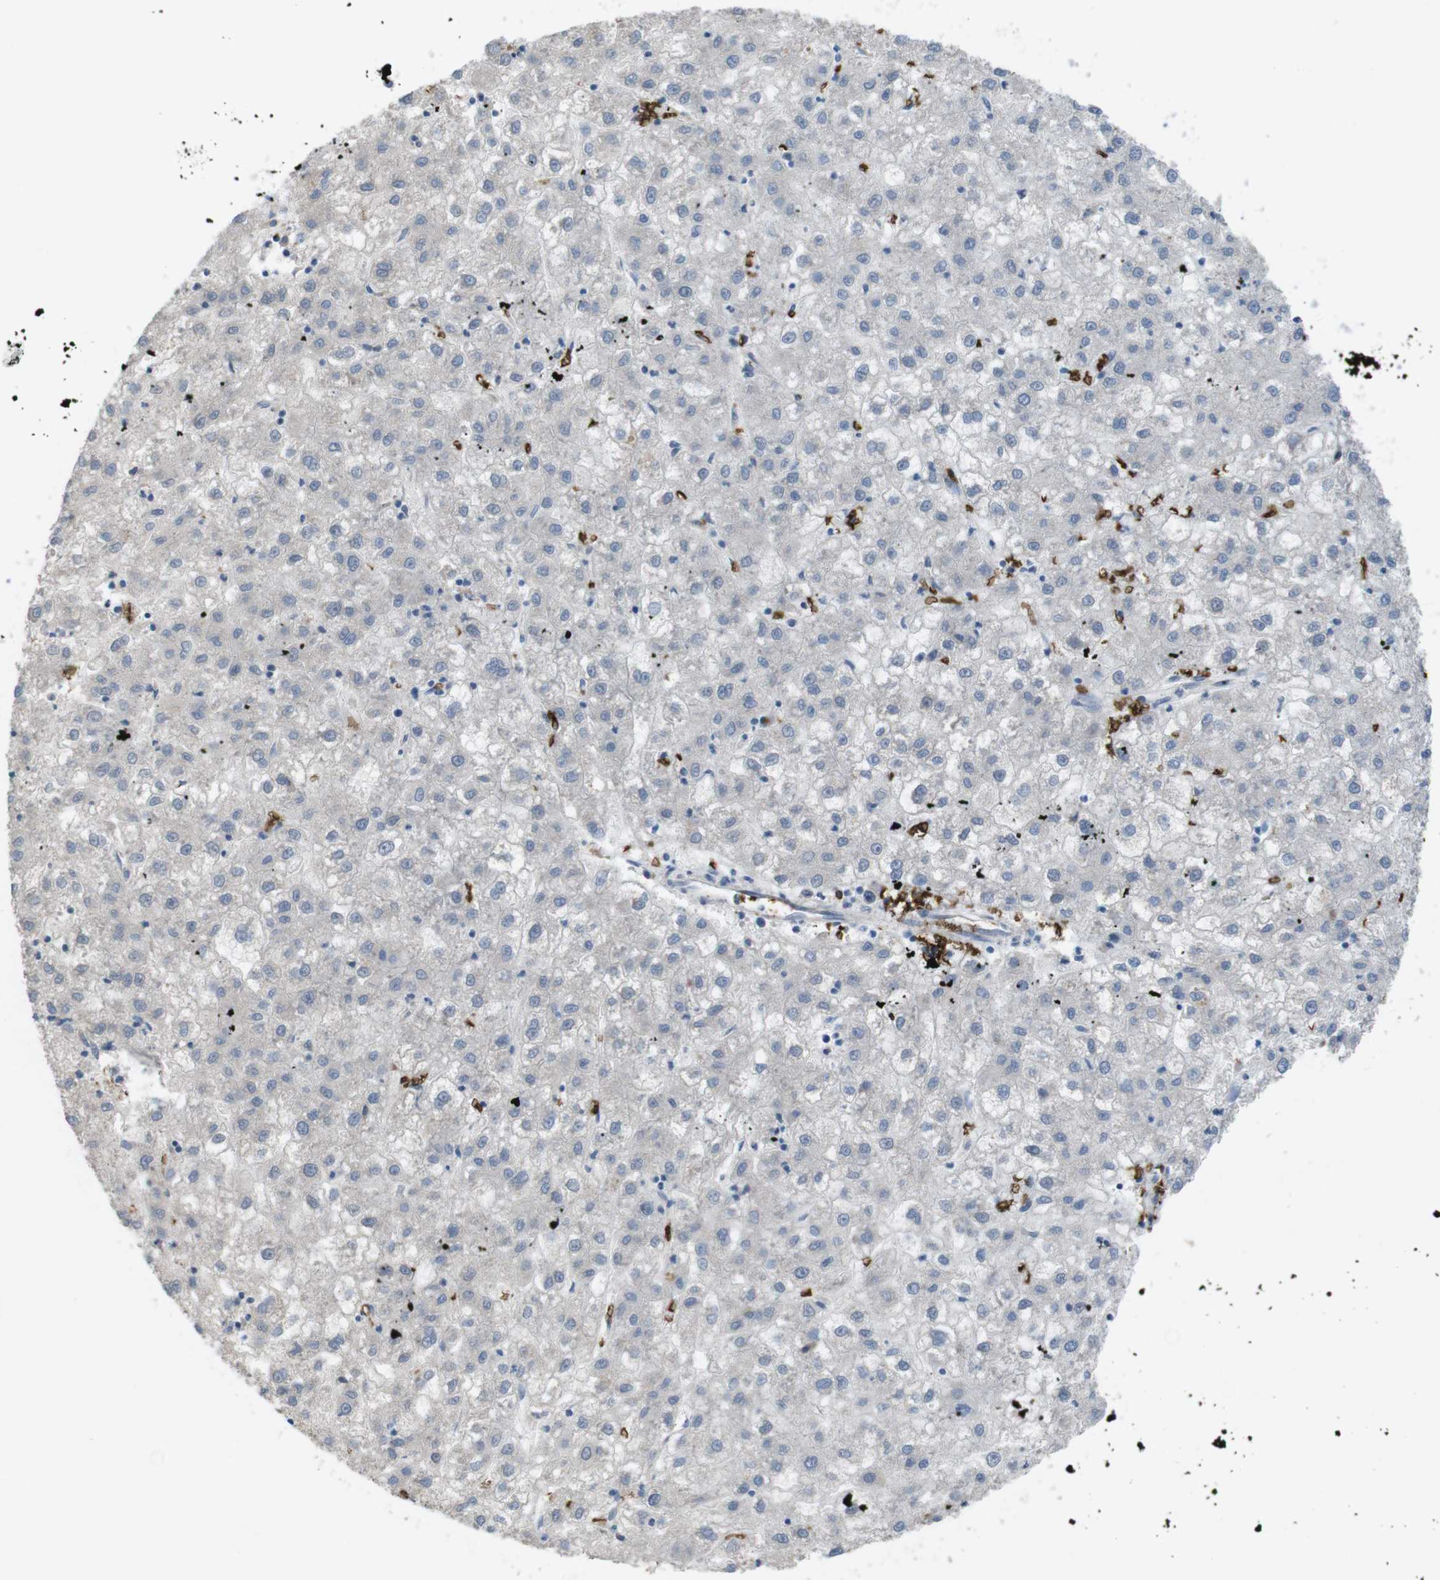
{"staining": {"intensity": "negative", "quantity": "none", "location": "none"}, "tissue": "liver cancer", "cell_type": "Tumor cells", "image_type": "cancer", "snomed": [{"axis": "morphology", "description": "Carcinoma, Hepatocellular, NOS"}, {"axis": "topography", "description": "Liver"}], "caption": "Immunohistochemistry (IHC) image of neoplastic tissue: human liver cancer (hepatocellular carcinoma) stained with DAB shows no significant protein staining in tumor cells.", "gene": "GYPA", "patient": {"sex": "male", "age": 72}}